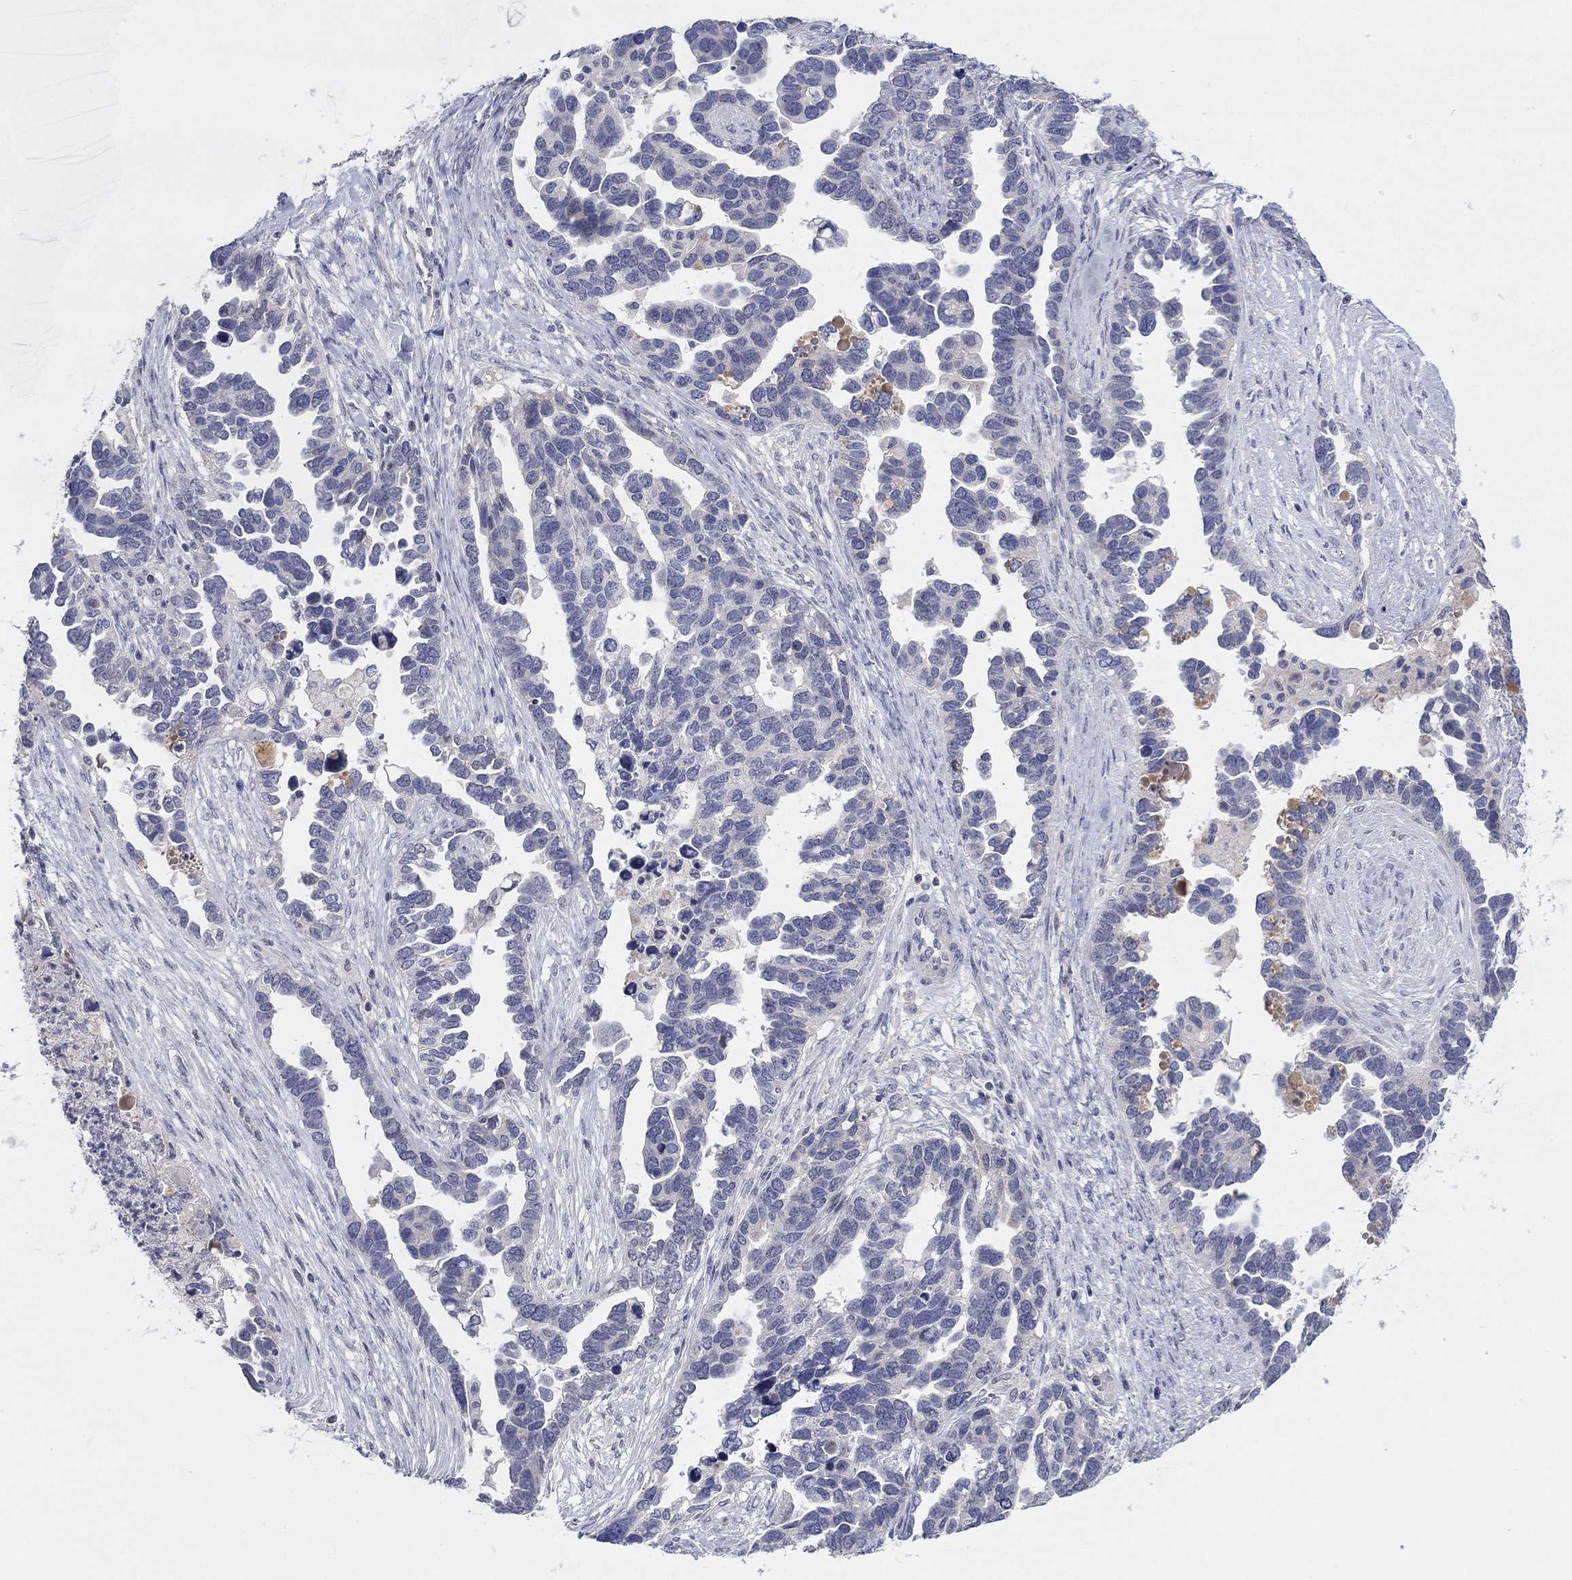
{"staining": {"intensity": "negative", "quantity": "none", "location": "none"}, "tissue": "ovarian cancer", "cell_type": "Tumor cells", "image_type": "cancer", "snomed": [{"axis": "morphology", "description": "Cystadenocarcinoma, serous, NOS"}, {"axis": "topography", "description": "Ovary"}], "caption": "This histopathology image is of ovarian cancer stained with immunohistochemistry to label a protein in brown with the nuclei are counter-stained blue. There is no staining in tumor cells.", "gene": "AMN1", "patient": {"sex": "female", "age": 54}}